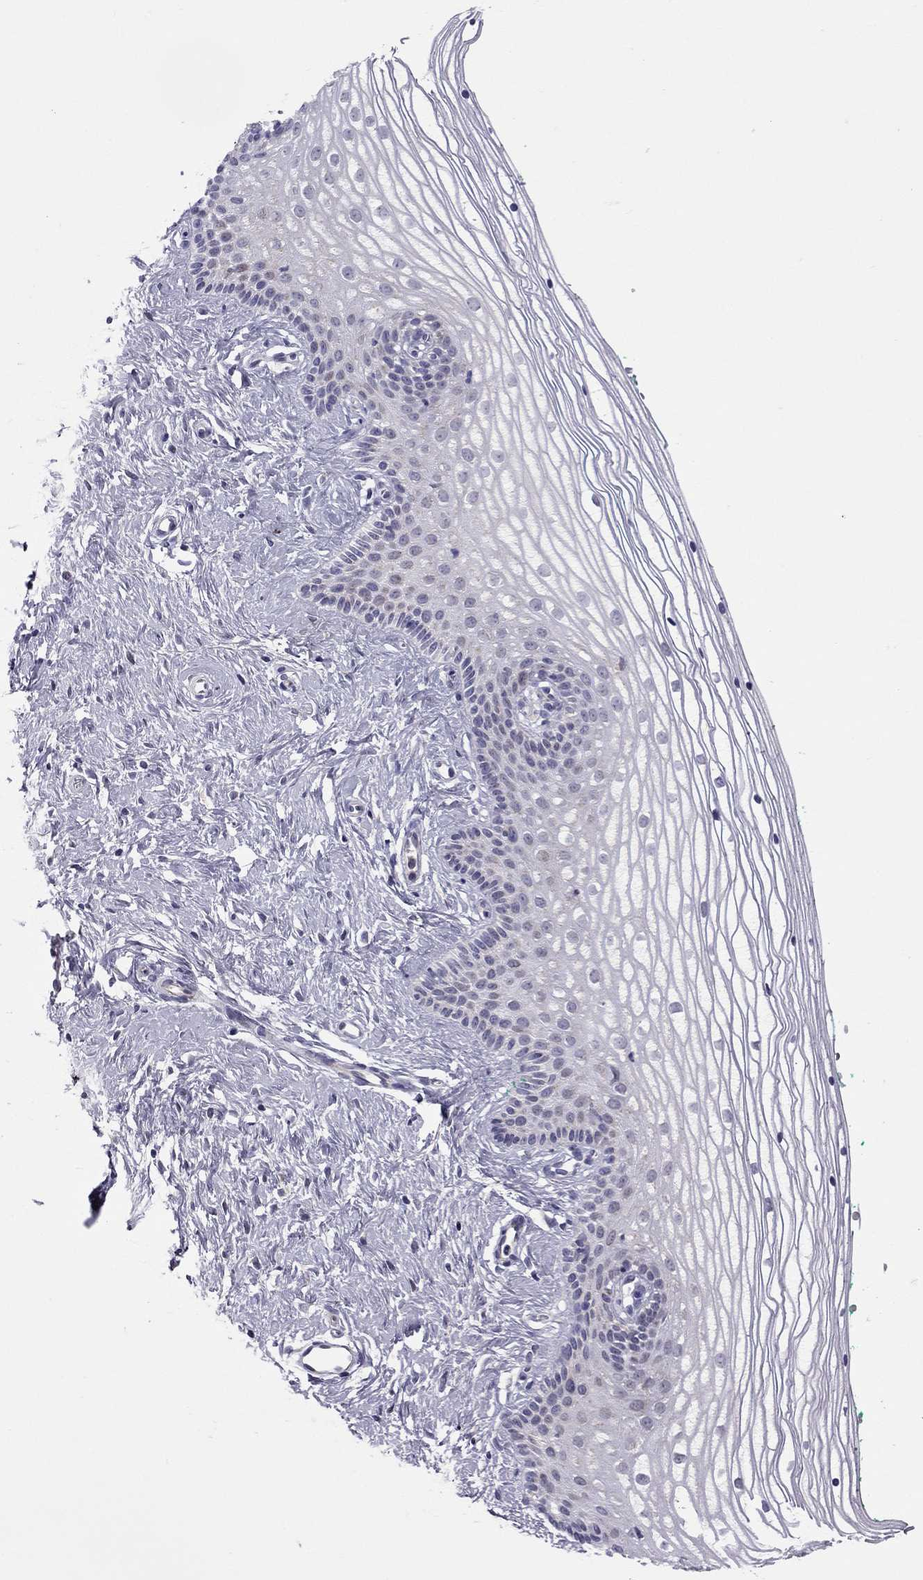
{"staining": {"intensity": "negative", "quantity": "none", "location": "none"}, "tissue": "vagina", "cell_type": "Squamous epithelial cells", "image_type": "normal", "snomed": [{"axis": "morphology", "description": "Normal tissue, NOS"}, {"axis": "topography", "description": "Vagina"}], "caption": "IHC micrograph of normal vagina: human vagina stained with DAB (3,3'-diaminobenzidine) reveals no significant protein expression in squamous epithelial cells.", "gene": "C8orf88", "patient": {"sex": "female", "age": 36}}